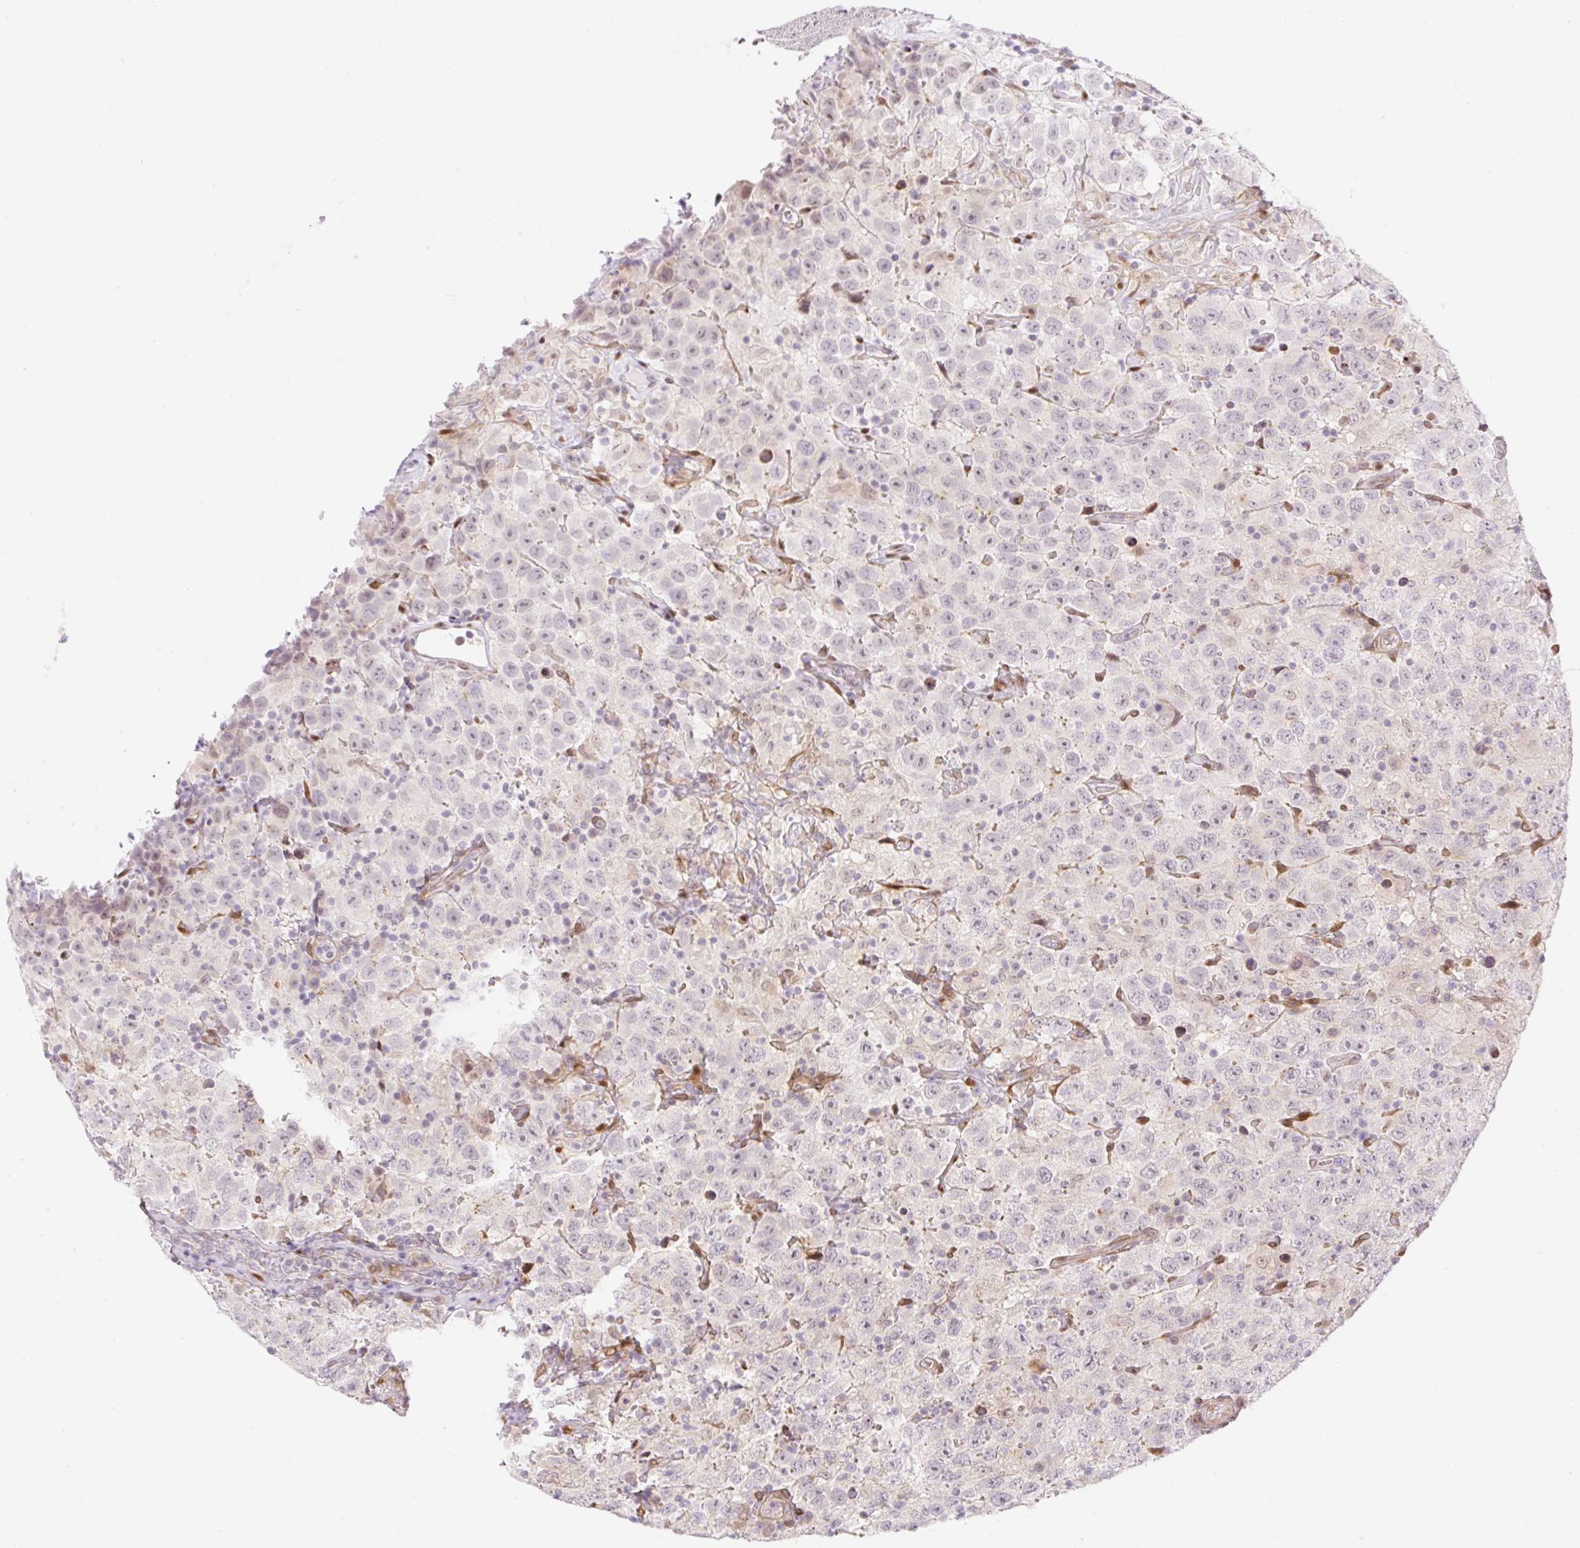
{"staining": {"intensity": "negative", "quantity": "none", "location": "none"}, "tissue": "testis cancer", "cell_type": "Tumor cells", "image_type": "cancer", "snomed": [{"axis": "morphology", "description": "Seminoma, NOS"}, {"axis": "topography", "description": "Testis"}], "caption": "Micrograph shows no significant protein expression in tumor cells of testis cancer.", "gene": "ZFP41", "patient": {"sex": "male", "age": 41}}